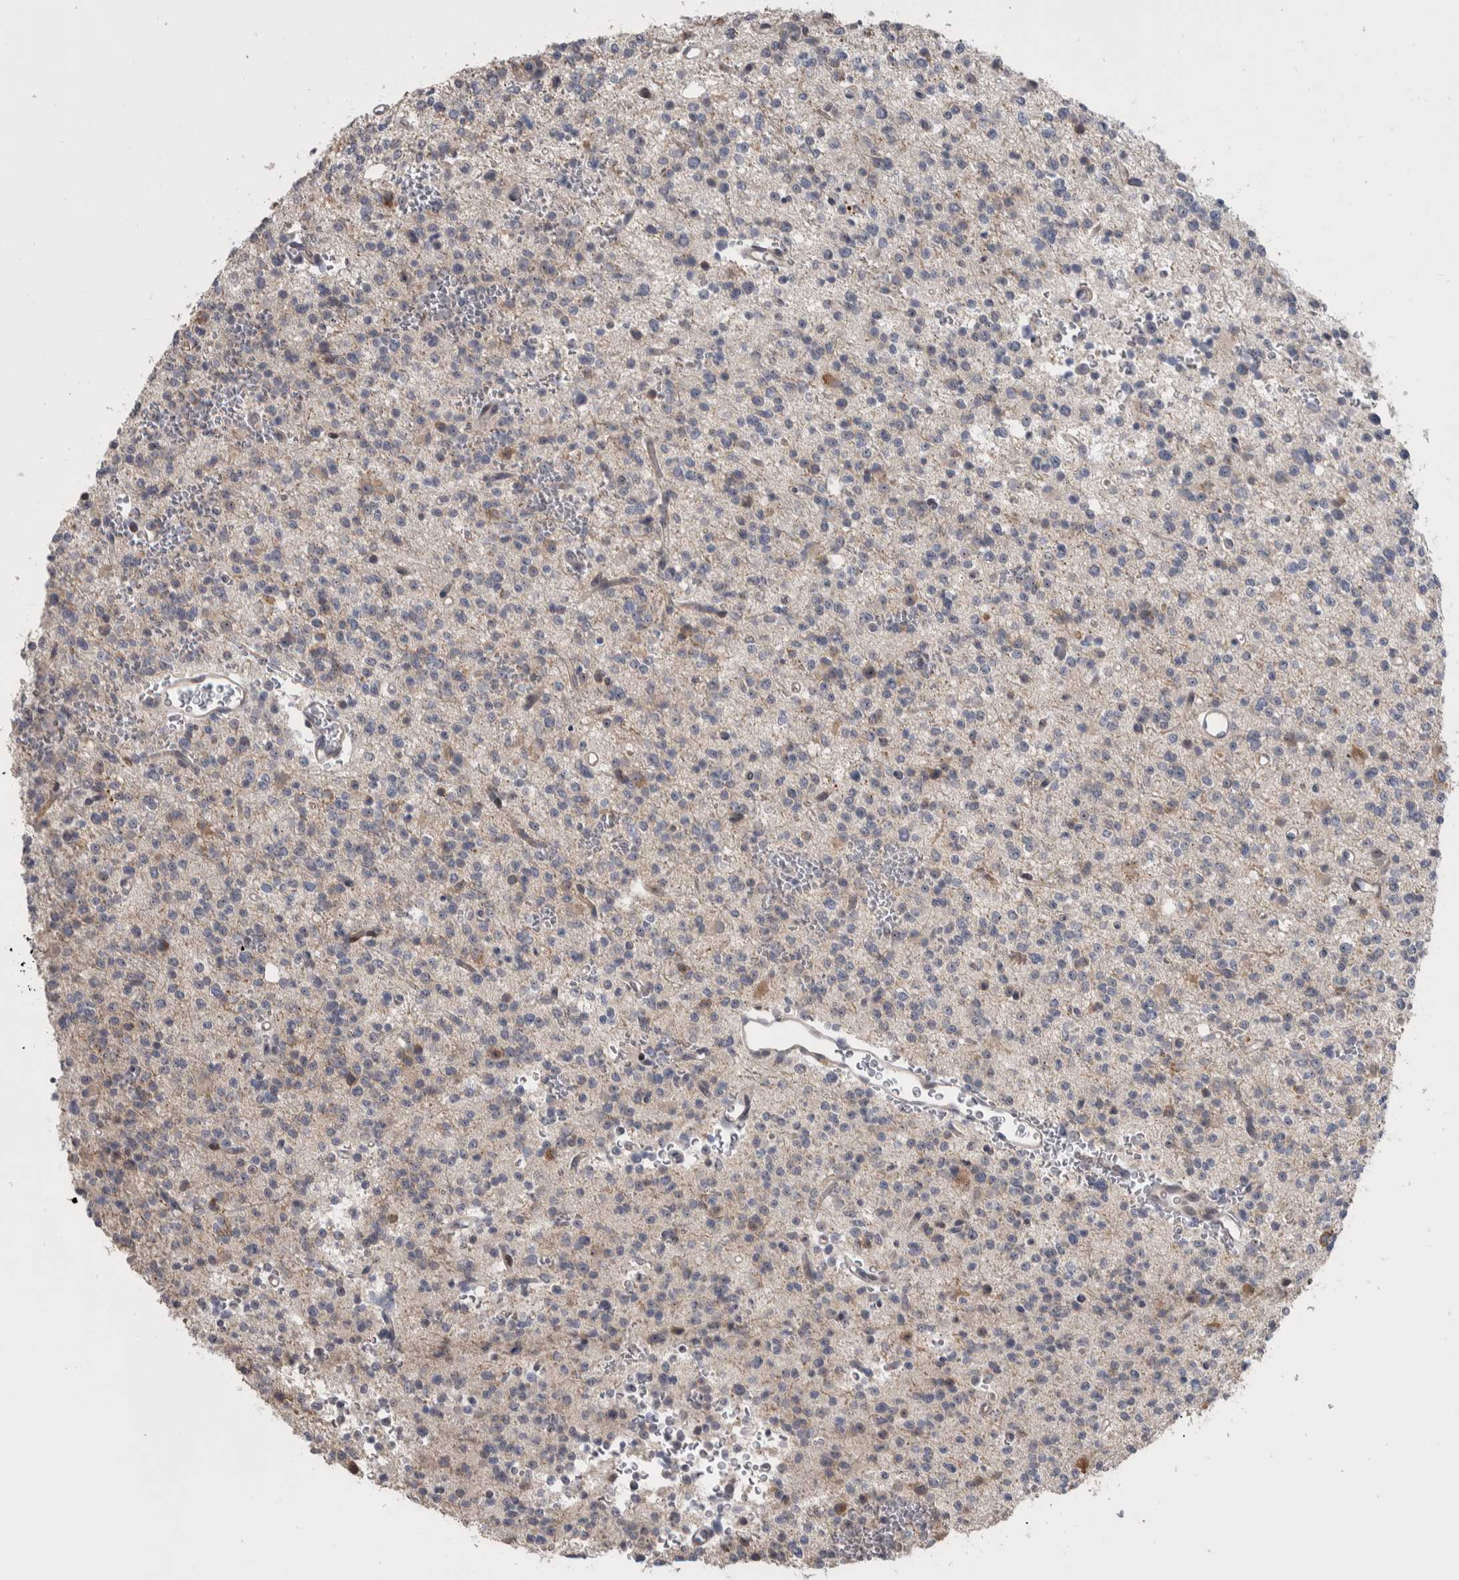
{"staining": {"intensity": "weak", "quantity": "<25%", "location": "cytoplasmic/membranous"}, "tissue": "glioma", "cell_type": "Tumor cells", "image_type": "cancer", "snomed": [{"axis": "morphology", "description": "Glioma, malignant, High grade"}, {"axis": "topography", "description": "Brain"}], "caption": "The image reveals no staining of tumor cells in malignant glioma (high-grade).", "gene": "PRRG4", "patient": {"sex": "female", "age": 62}}